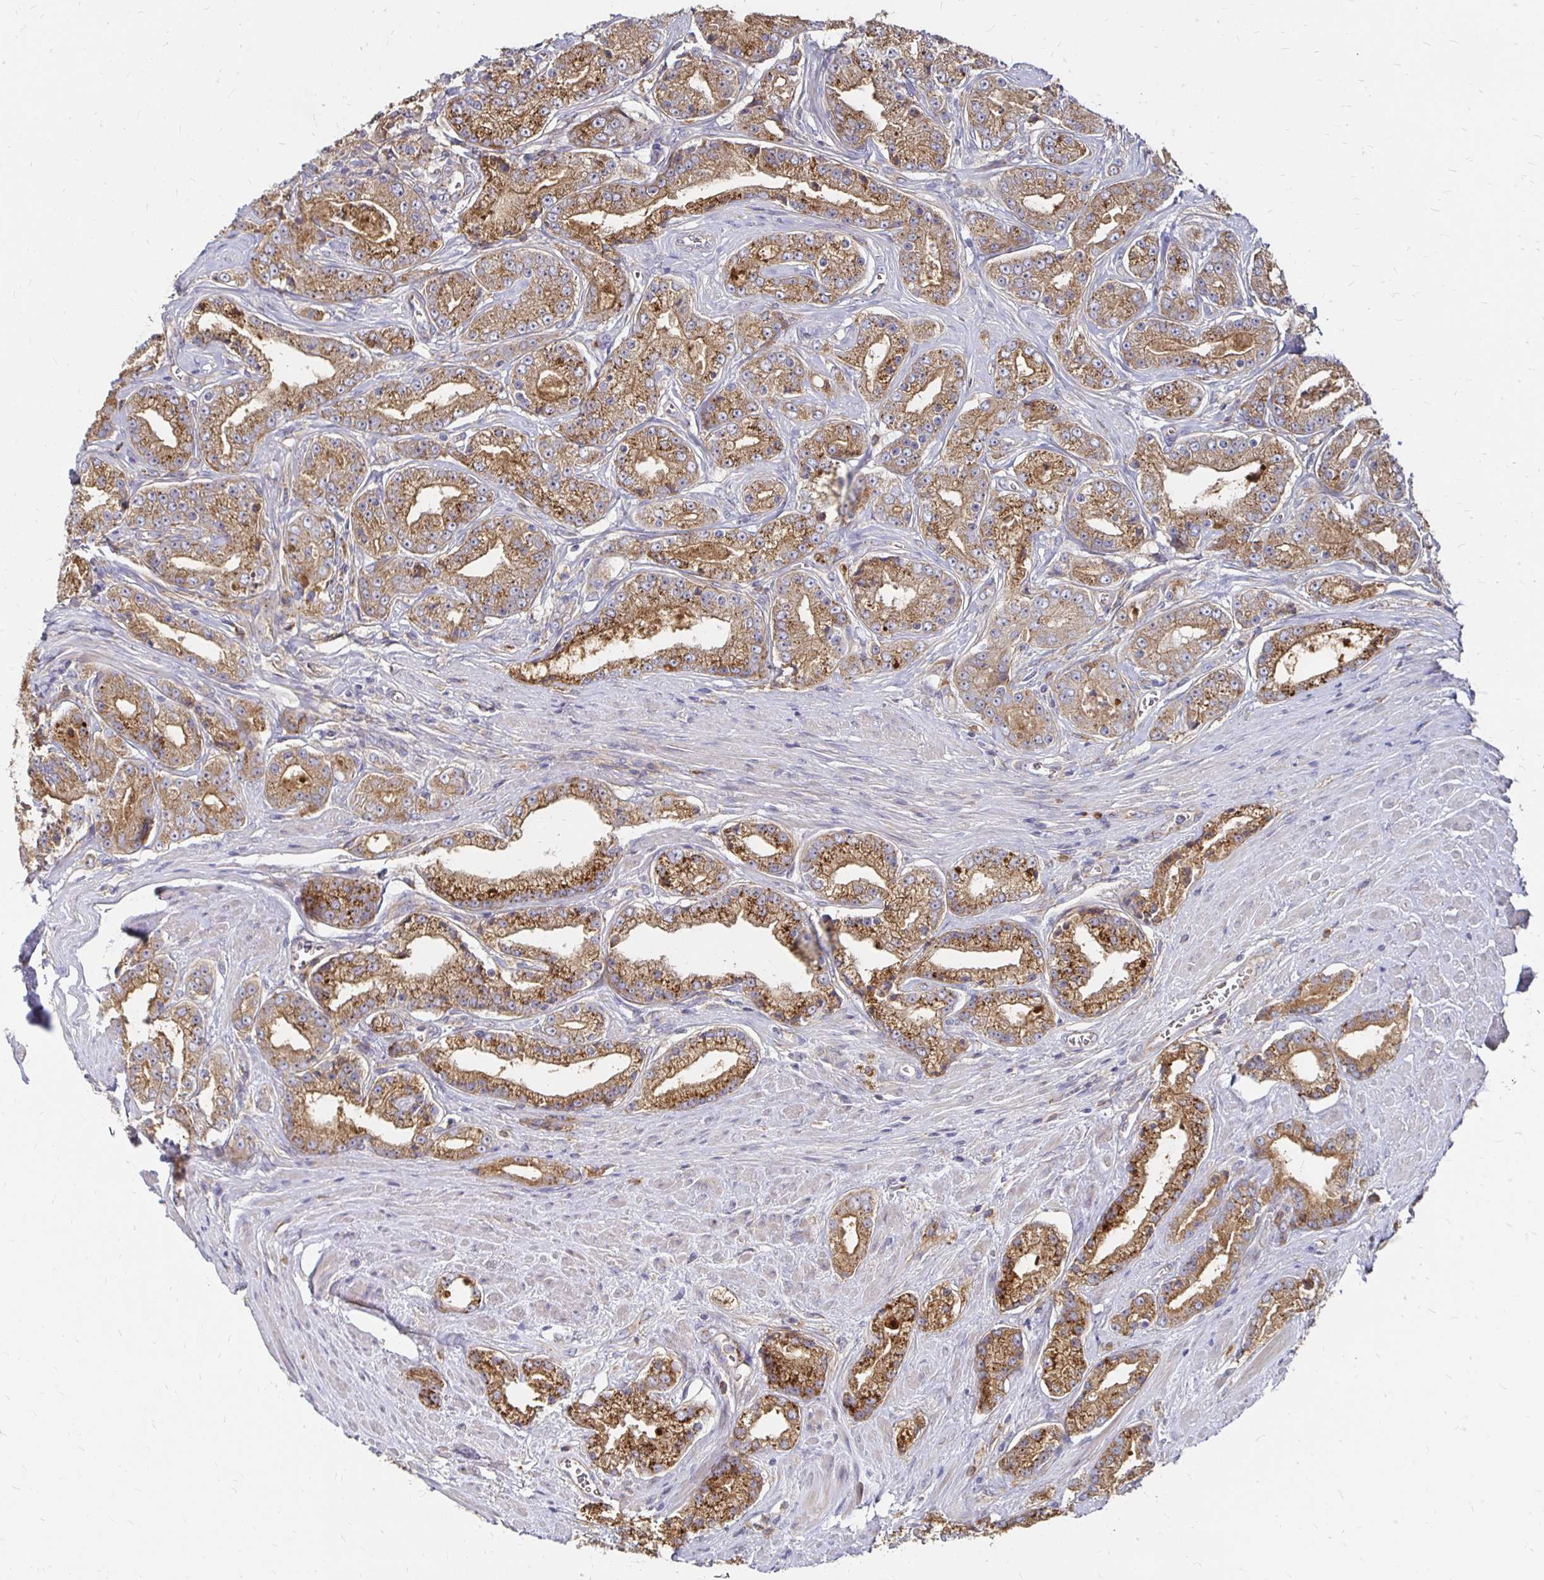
{"staining": {"intensity": "strong", "quantity": "25%-75%", "location": "cytoplasmic/membranous"}, "tissue": "prostate cancer", "cell_type": "Tumor cells", "image_type": "cancer", "snomed": [{"axis": "morphology", "description": "Adenocarcinoma, High grade"}, {"axis": "topography", "description": "Prostate"}], "caption": "Immunohistochemistry (IHC) micrograph of neoplastic tissue: human adenocarcinoma (high-grade) (prostate) stained using immunohistochemistry shows high levels of strong protein expression localized specifically in the cytoplasmic/membranous of tumor cells, appearing as a cytoplasmic/membranous brown color.", "gene": "NCSTN", "patient": {"sex": "male", "age": 66}}